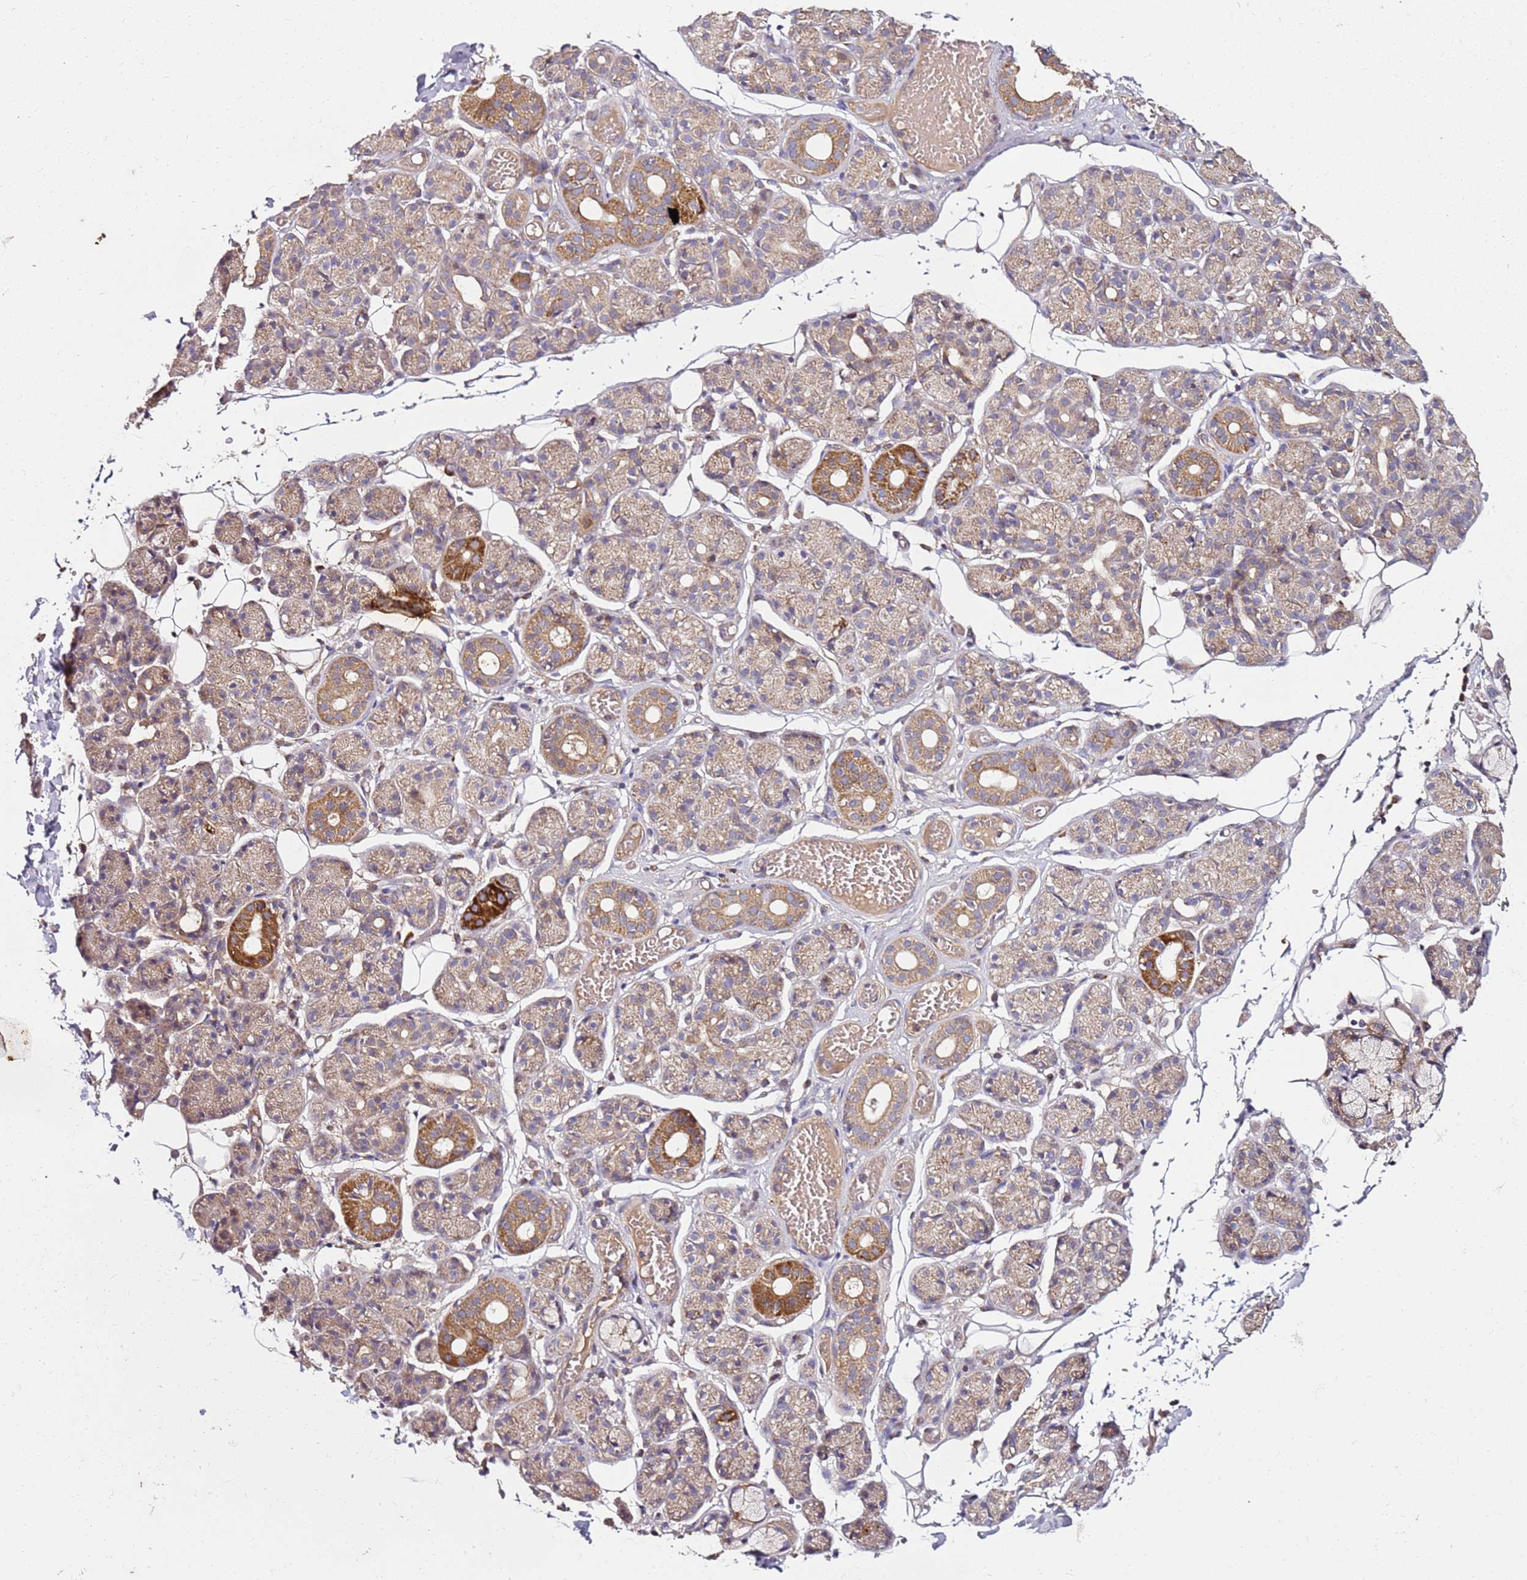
{"staining": {"intensity": "strong", "quantity": "<25%", "location": "cytoplasmic/membranous"}, "tissue": "salivary gland", "cell_type": "Glandular cells", "image_type": "normal", "snomed": [{"axis": "morphology", "description": "Normal tissue, NOS"}, {"axis": "topography", "description": "Salivary gland"}], "caption": "Glandular cells show strong cytoplasmic/membranous positivity in approximately <25% of cells in unremarkable salivary gland.", "gene": "KRTAP21", "patient": {"sex": "male", "age": 63}}